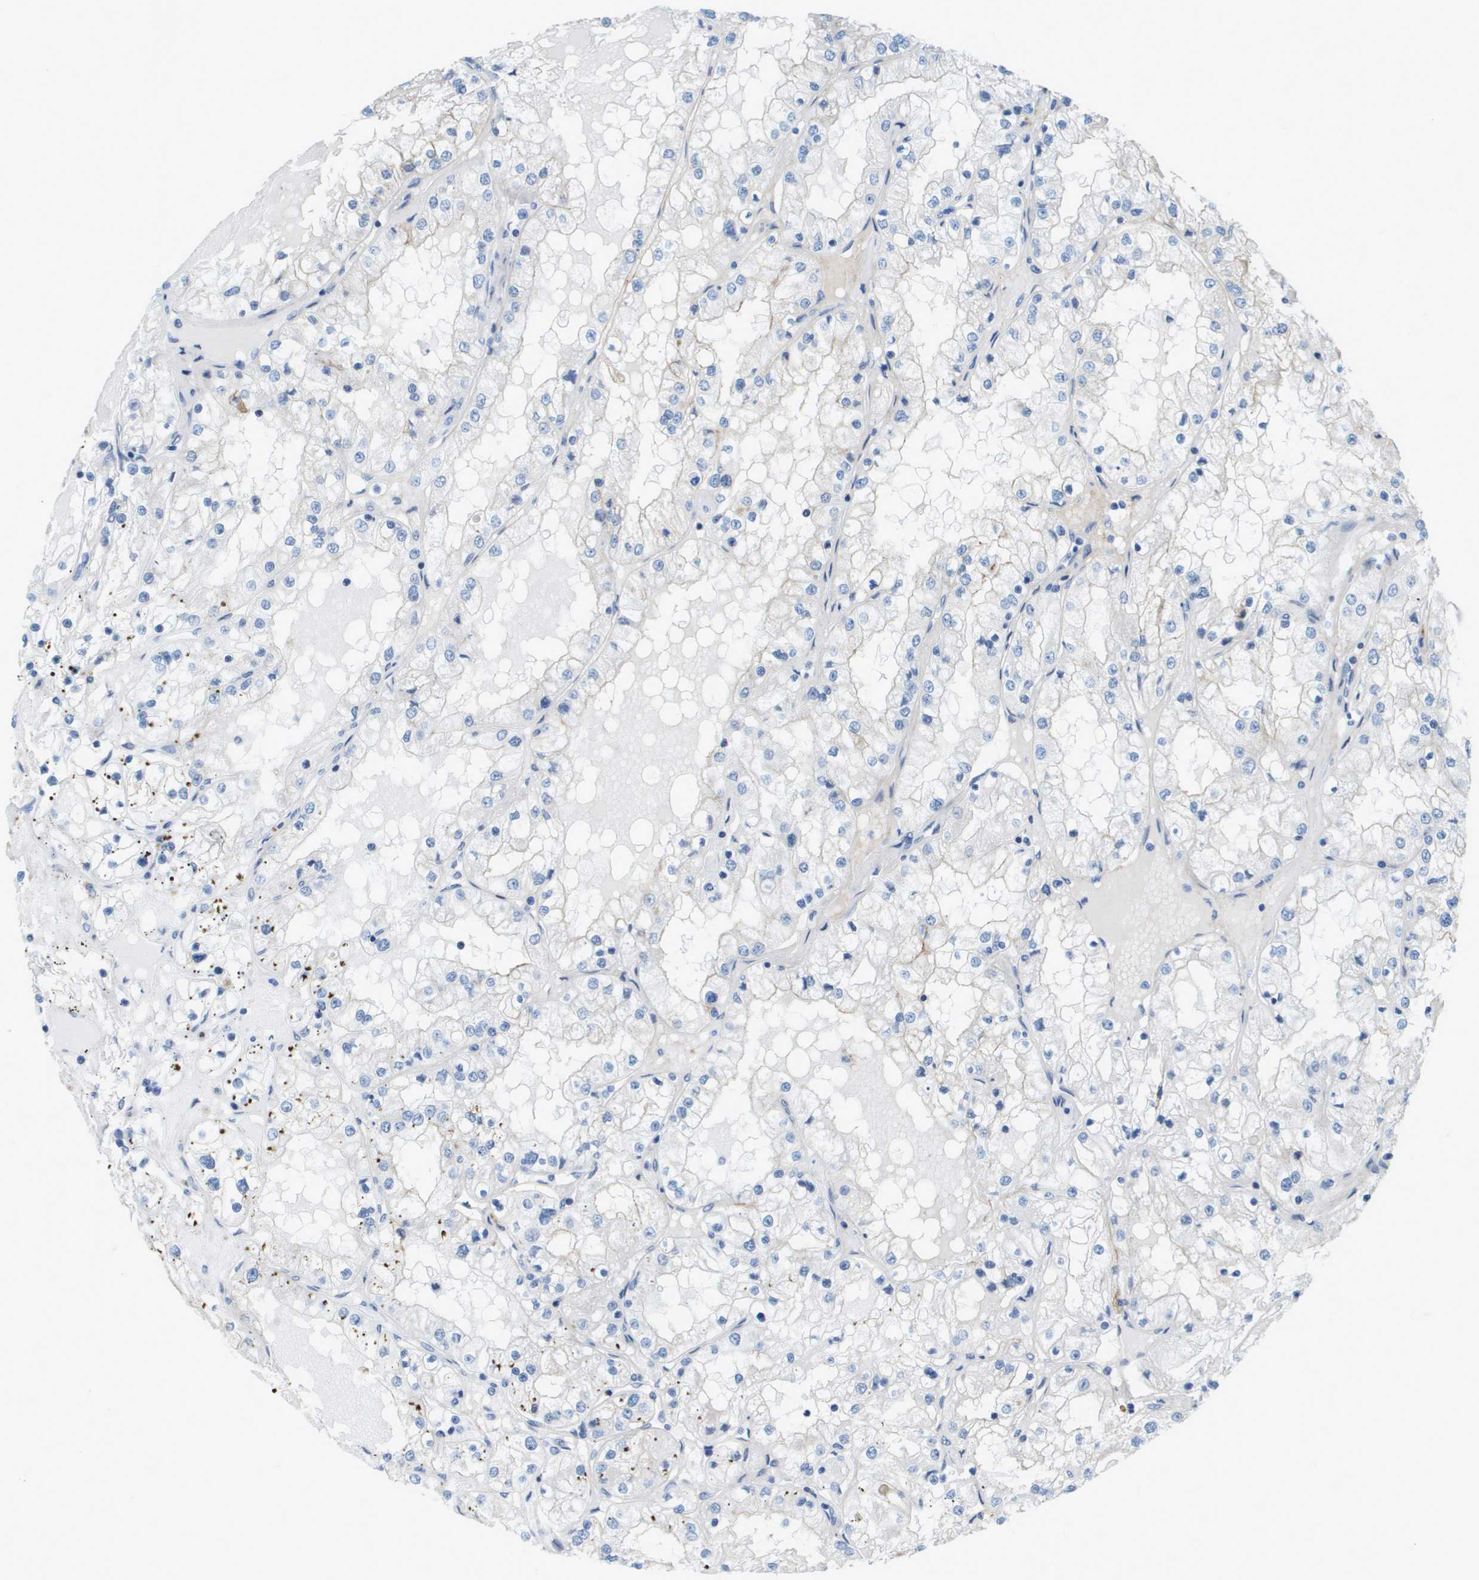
{"staining": {"intensity": "negative", "quantity": "none", "location": "none"}, "tissue": "renal cancer", "cell_type": "Tumor cells", "image_type": "cancer", "snomed": [{"axis": "morphology", "description": "Adenocarcinoma, NOS"}, {"axis": "topography", "description": "Kidney"}], "caption": "The histopathology image demonstrates no staining of tumor cells in adenocarcinoma (renal).", "gene": "SDC1", "patient": {"sex": "male", "age": 68}}